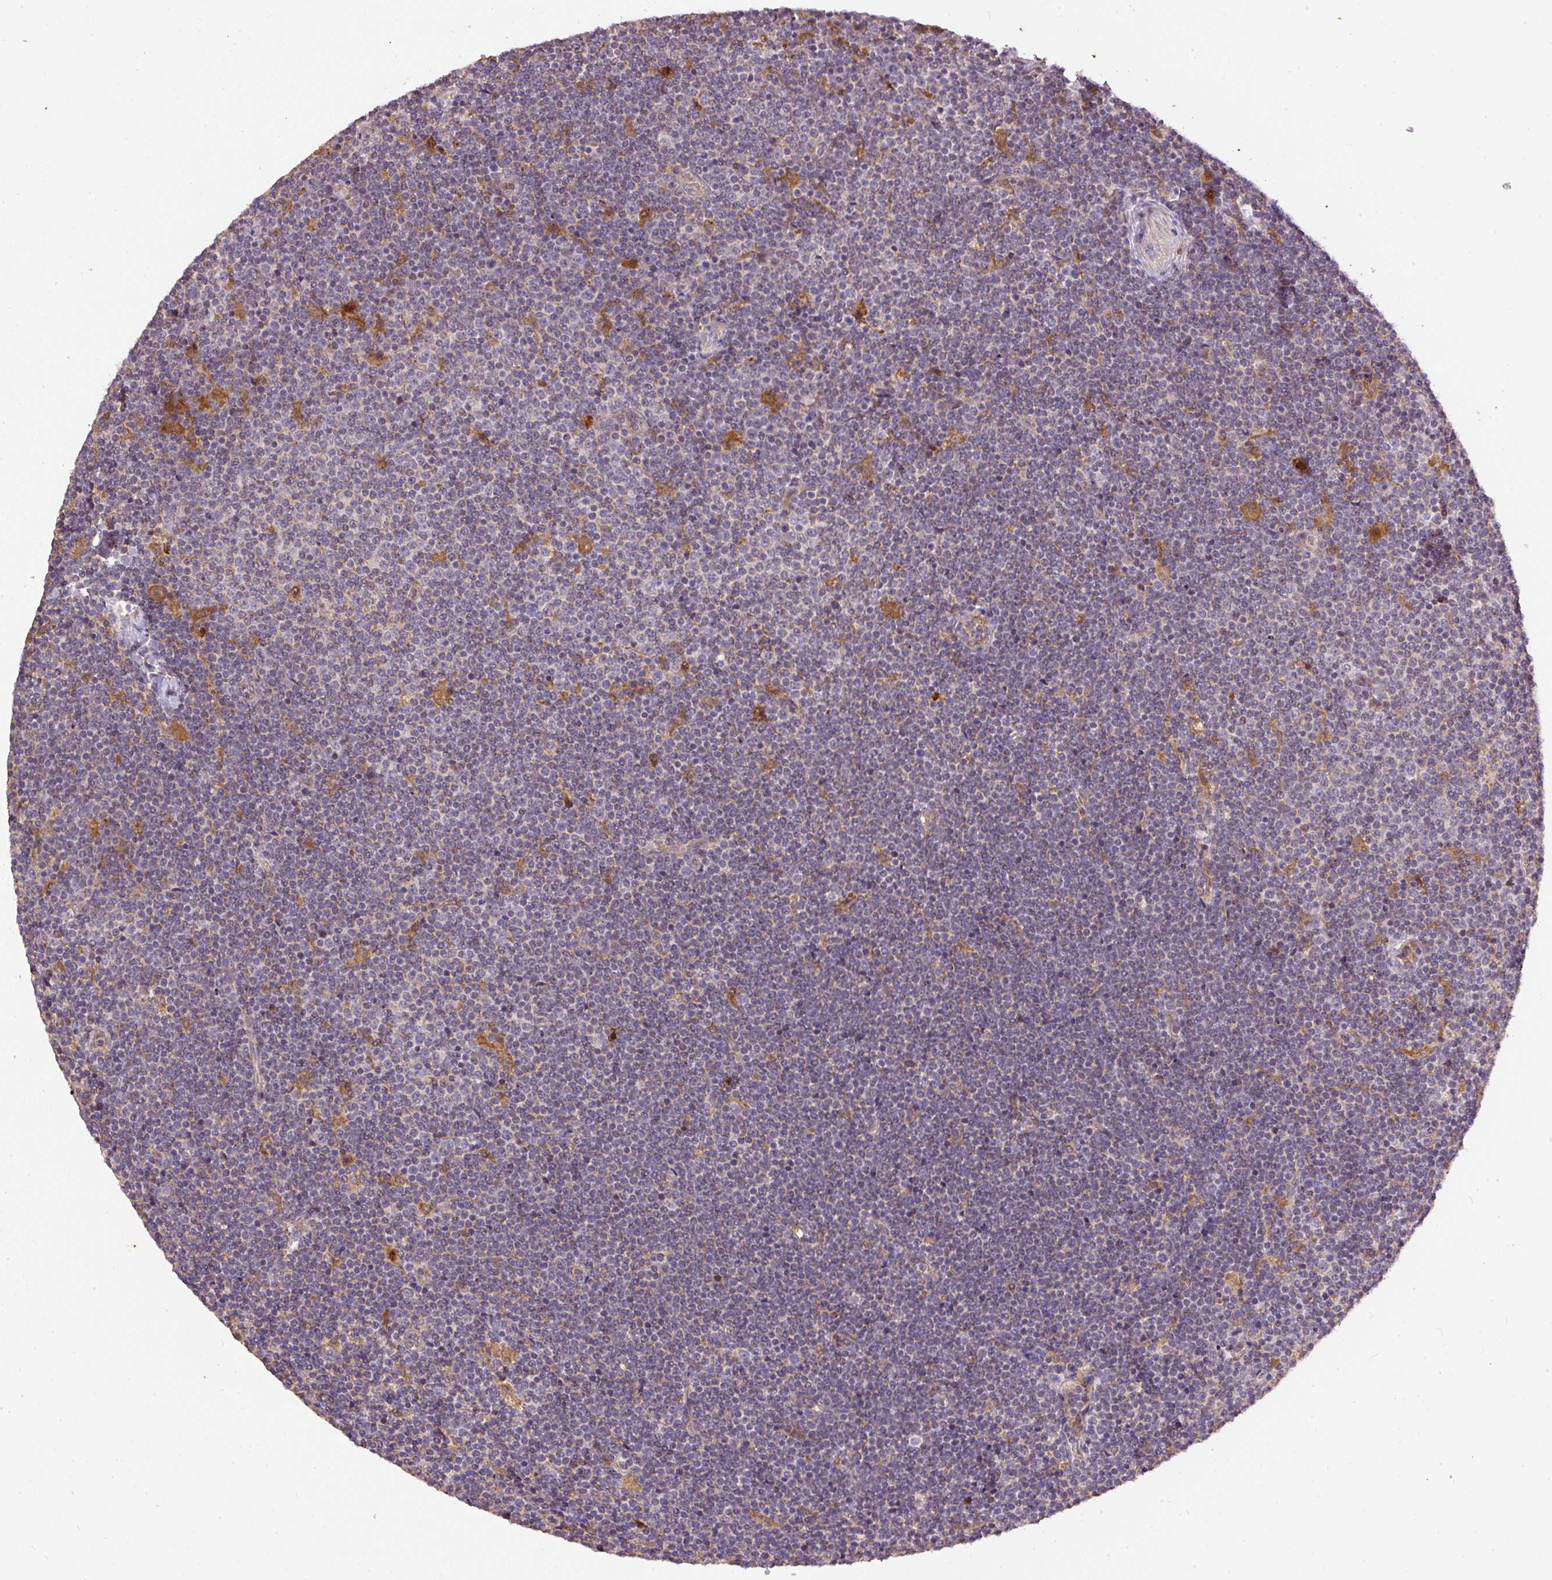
{"staining": {"intensity": "negative", "quantity": "none", "location": "none"}, "tissue": "lymphoma", "cell_type": "Tumor cells", "image_type": "cancer", "snomed": [{"axis": "morphology", "description": "Malignant lymphoma, non-Hodgkin's type, Low grade"}, {"axis": "topography", "description": "Lymph node"}], "caption": "DAB immunohistochemical staining of lymphoma shows no significant staining in tumor cells.", "gene": "DAPK1", "patient": {"sex": "male", "age": 48}}